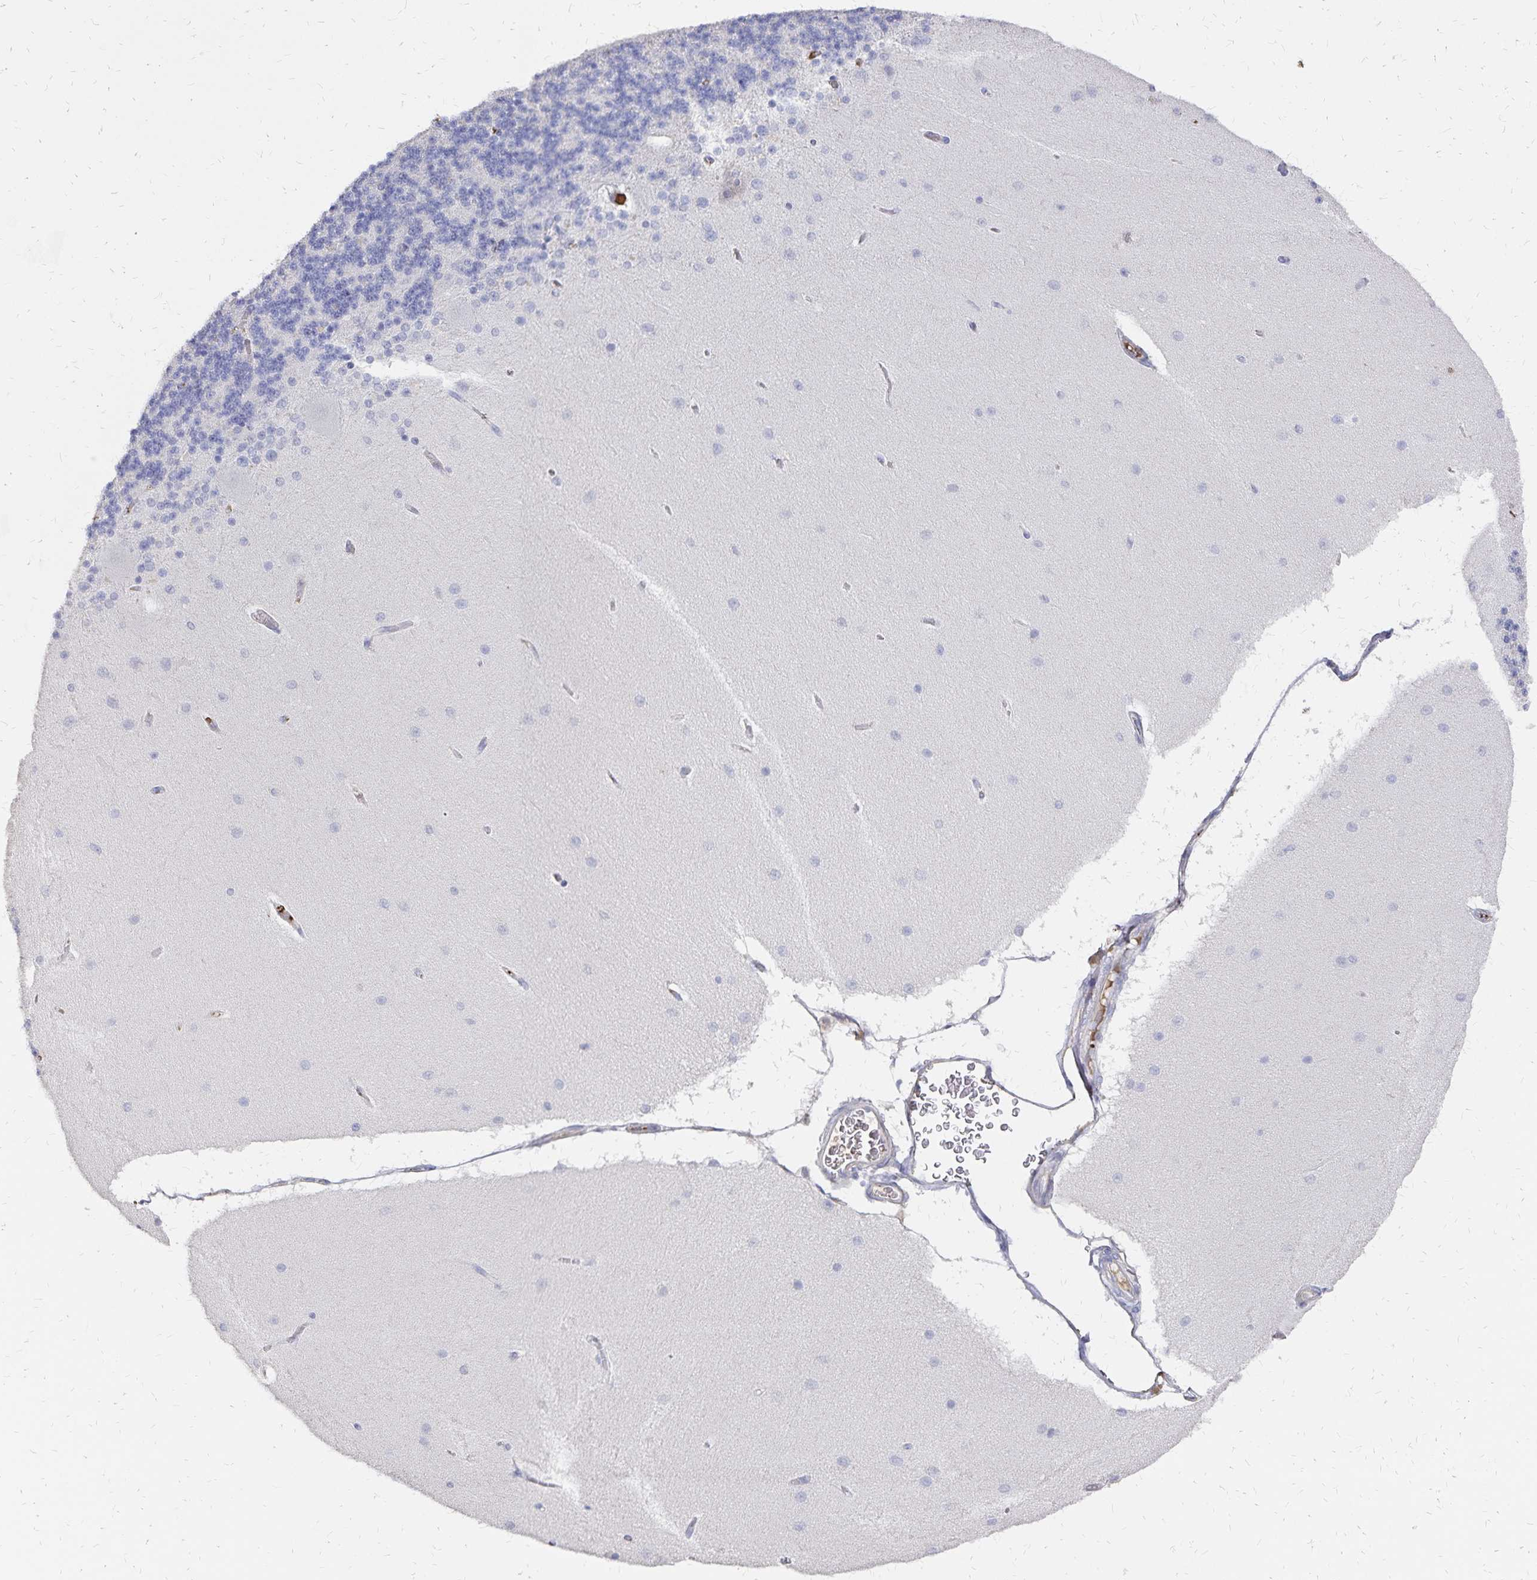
{"staining": {"intensity": "negative", "quantity": "none", "location": "none"}, "tissue": "cerebellum", "cell_type": "Cells in granular layer", "image_type": "normal", "snomed": [{"axis": "morphology", "description": "Normal tissue, NOS"}, {"axis": "topography", "description": "Cerebellum"}], "caption": "Cells in granular layer show no significant staining in normal cerebellum. (IHC, brightfield microscopy, high magnification).", "gene": "KISS1", "patient": {"sex": "female", "age": 54}}